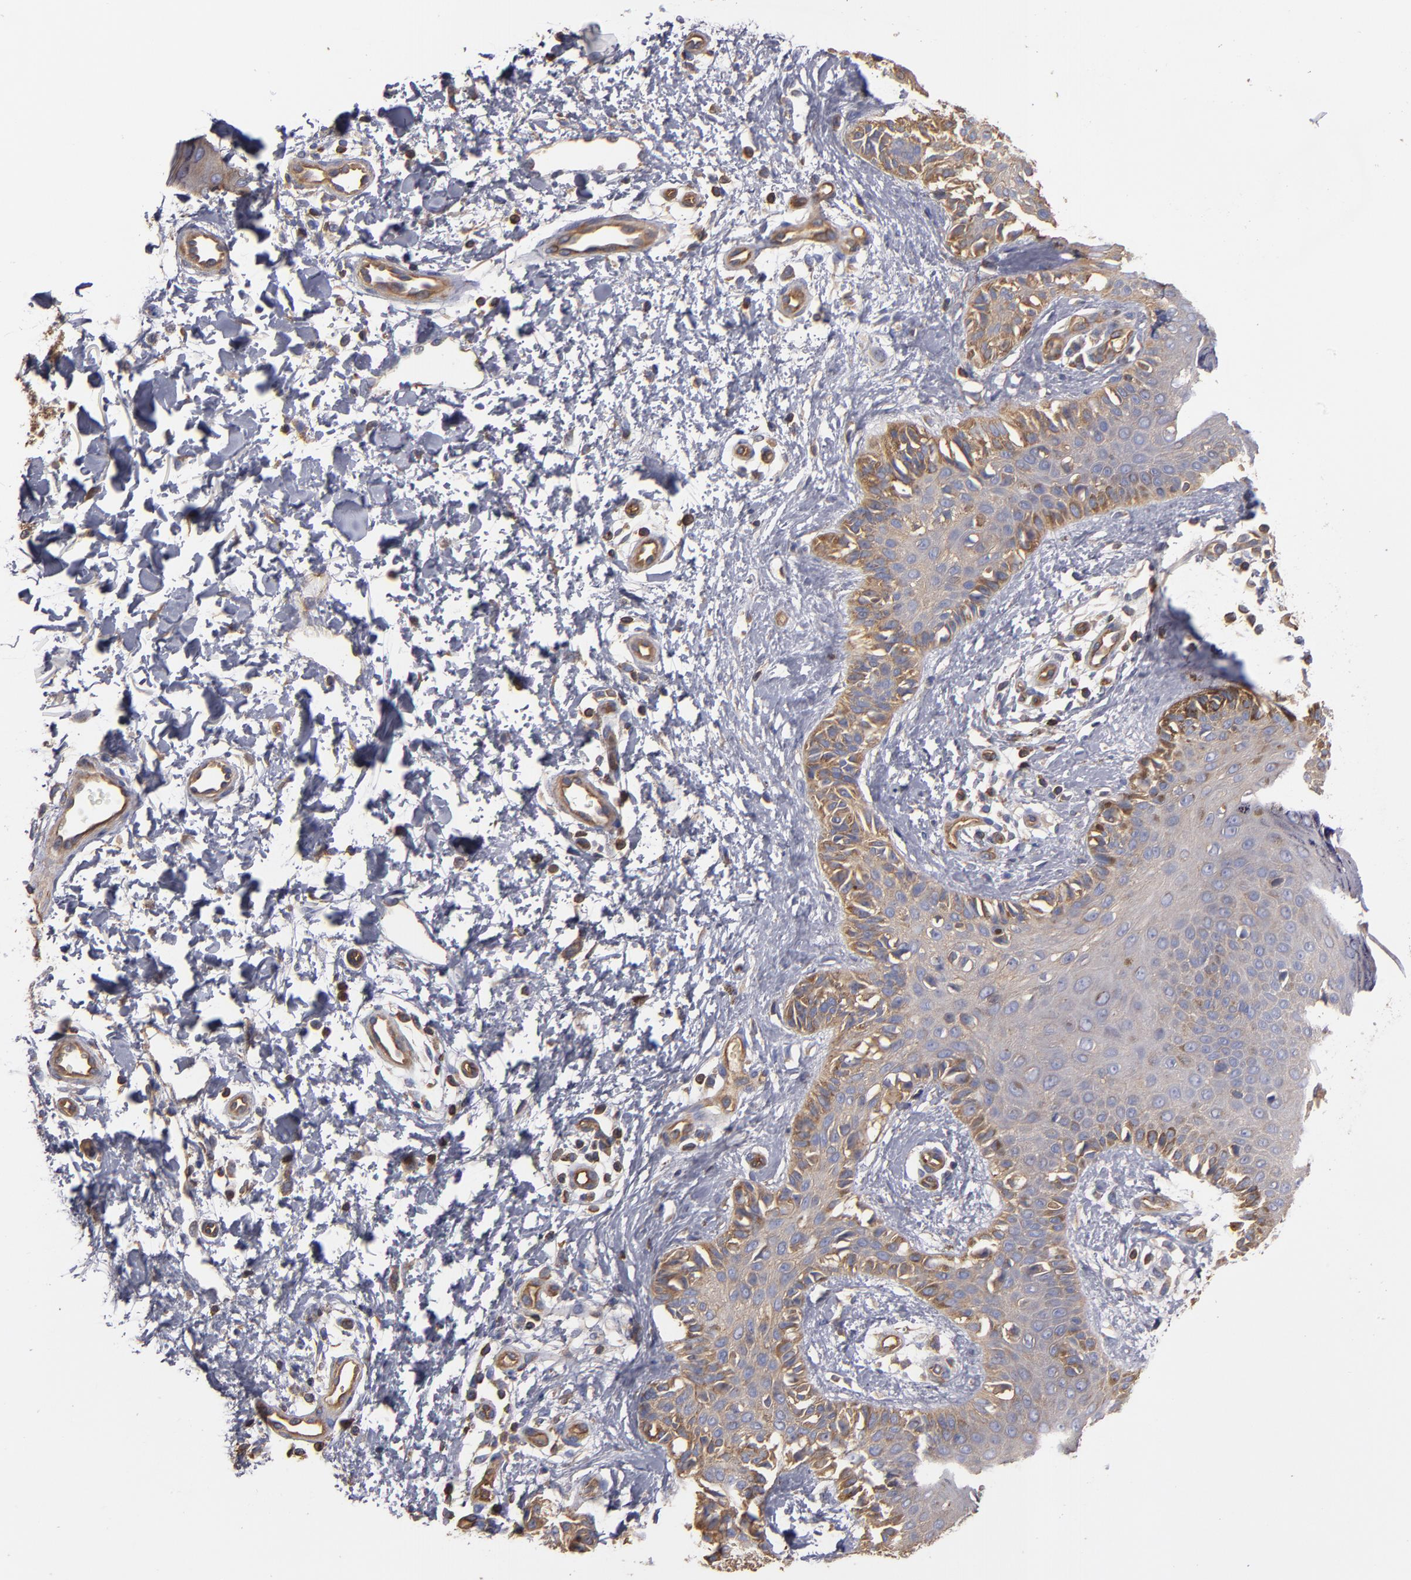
{"staining": {"intensity": "weak", "quantity": ">75%", "location": "cytoplasmic/membranous"}, "tissue": "melanoma", "cell_type": "Tumor cells", "image_type": "cancer", "snomed": [{"axis": "morphology", "description": "Normal tissue, NOS"}, {"axis": "morphology", "description": "Malignant melanoma, NOS"}, {"axis": "topography", "description": "Skin"}], "caption": "Immunohistochemistry (DAB) staining of human melanoma displays weak cytoplasmic/membranous protein positivity in approximately >75% of tumor cells.", "gene": "ESYT2", "patient": {"sex": "male", "age": 83}}